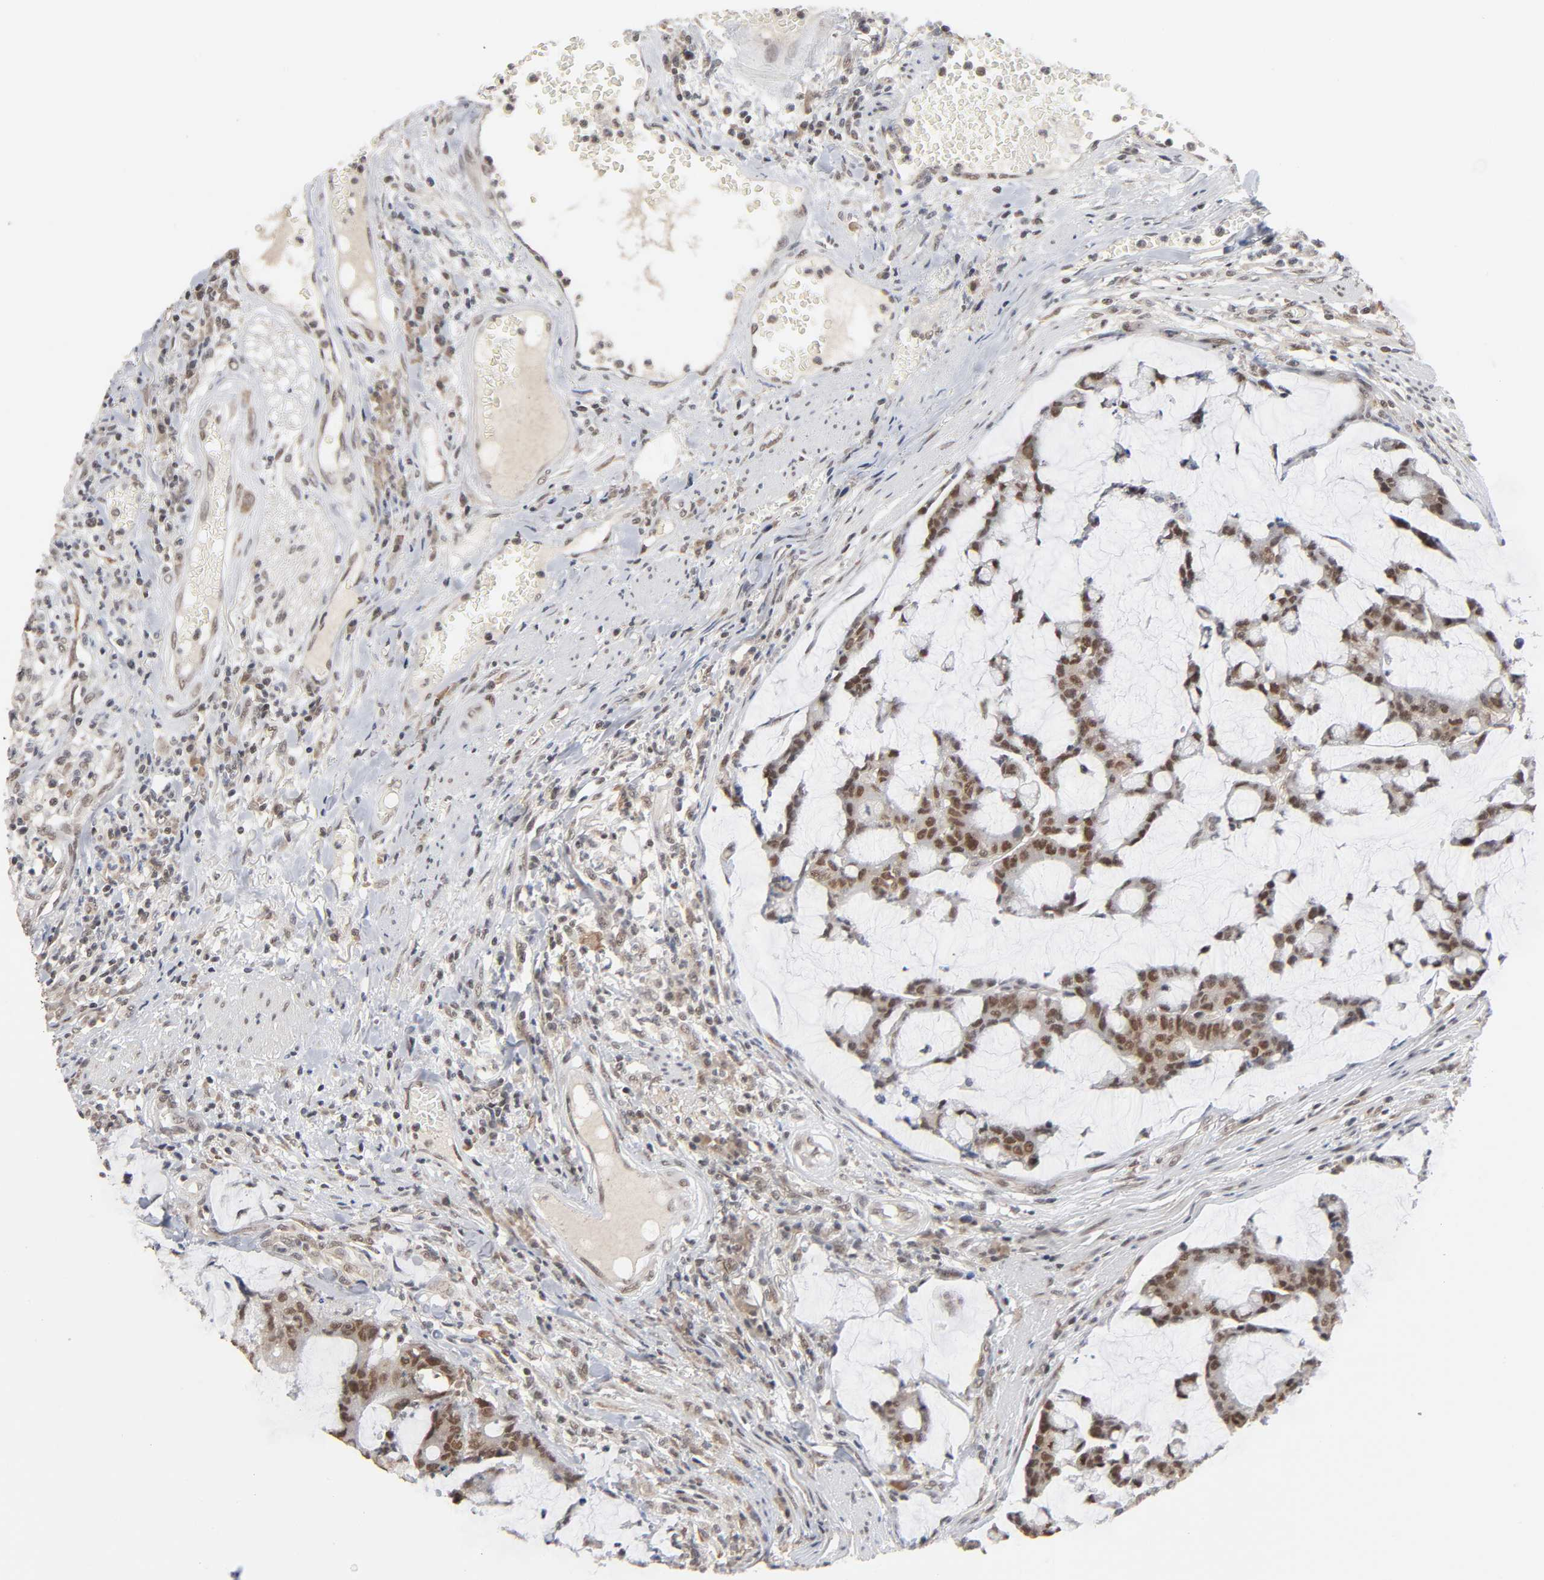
{"staining": {"intensity": "moderate", "quantity": ">75%", "location": "cytoplasmic/membranous,nuclear"}, "tissue": "colorectal cancer", "cell_type": "Tumor cells", "image_type": "cancer", "snomed": [{"axis": "morphology", "description": "Adenocarcinoma, NOS"}, {"axis": "topography", "description": "Colon"}], "caption": "IHC staining of adenocarcinoma (colorectal), which shows medium levels of moderate cytoplasmic/membranous and nuclear staining in approximately >75% of tumor cells indicating moderate cytoplasmic/membranous and nuclear protein positivity. The staining was performed using DAB (3,3'-diaminobenzidine) (brown) for protein detection and nuclei were counterstained in hematoxylin (blue).", "gene": "ZNF384", "patient": {"sex": "female", "age": 84}}